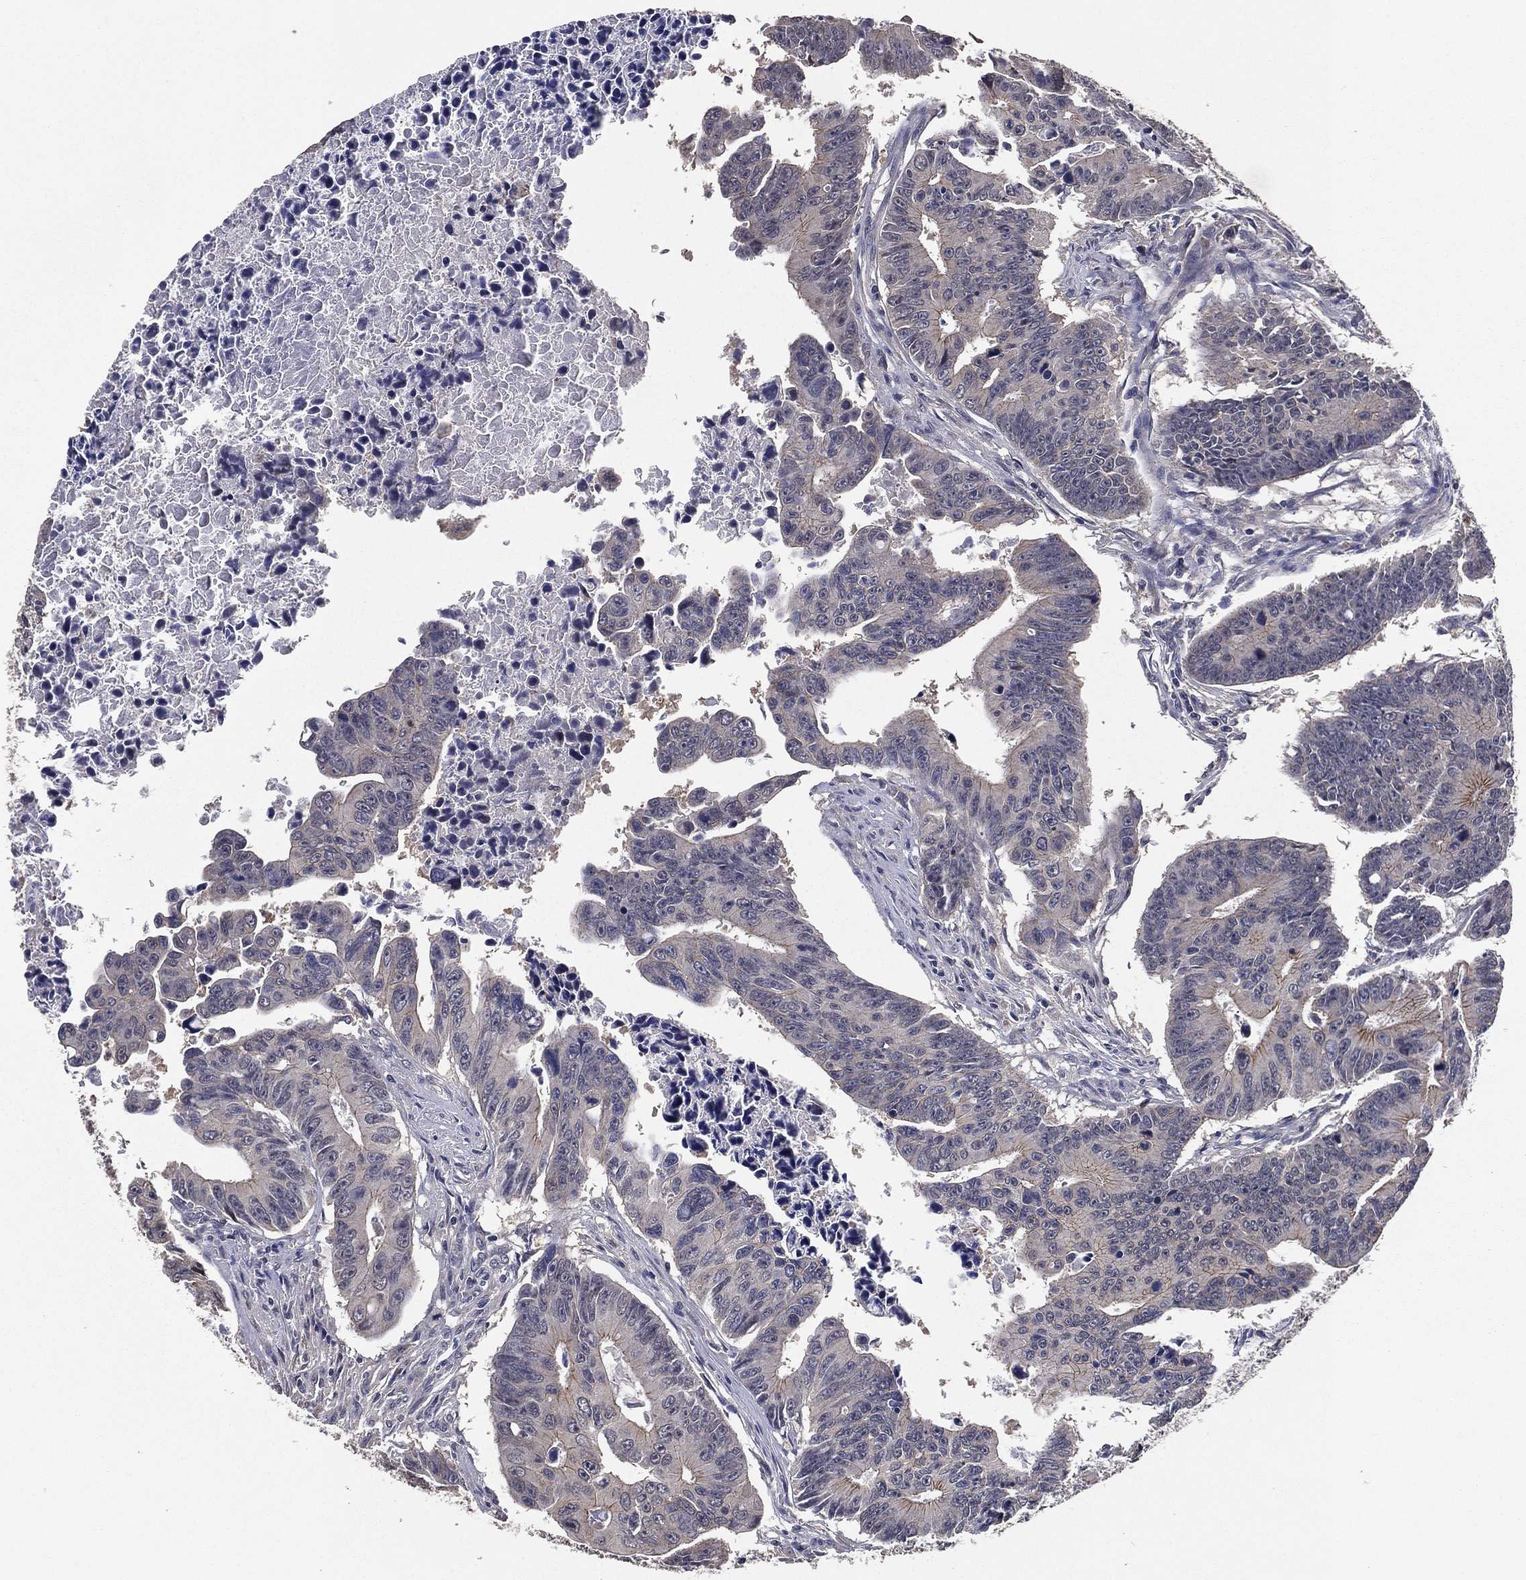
{"staining": {"intensity": "weak", "quantity": "<25%", "location": "cytoplasmic/membranous"}, "tissue": "colorectal cancer", "cell_type": "Tumor cells", "image_type": "cancer", "snomed": [{"axis": "morphology", "description": "Adenocarcinoma, NOS"}, {"axis": "topography", "description": "Colon"}], "caption": "Immunohistochemical staining of adenocarcinoma (colorectal) exhibits no significant positivity in tumor cells.", "gene": "PCNT", "patient": {"sex": "female", "age": 87}}